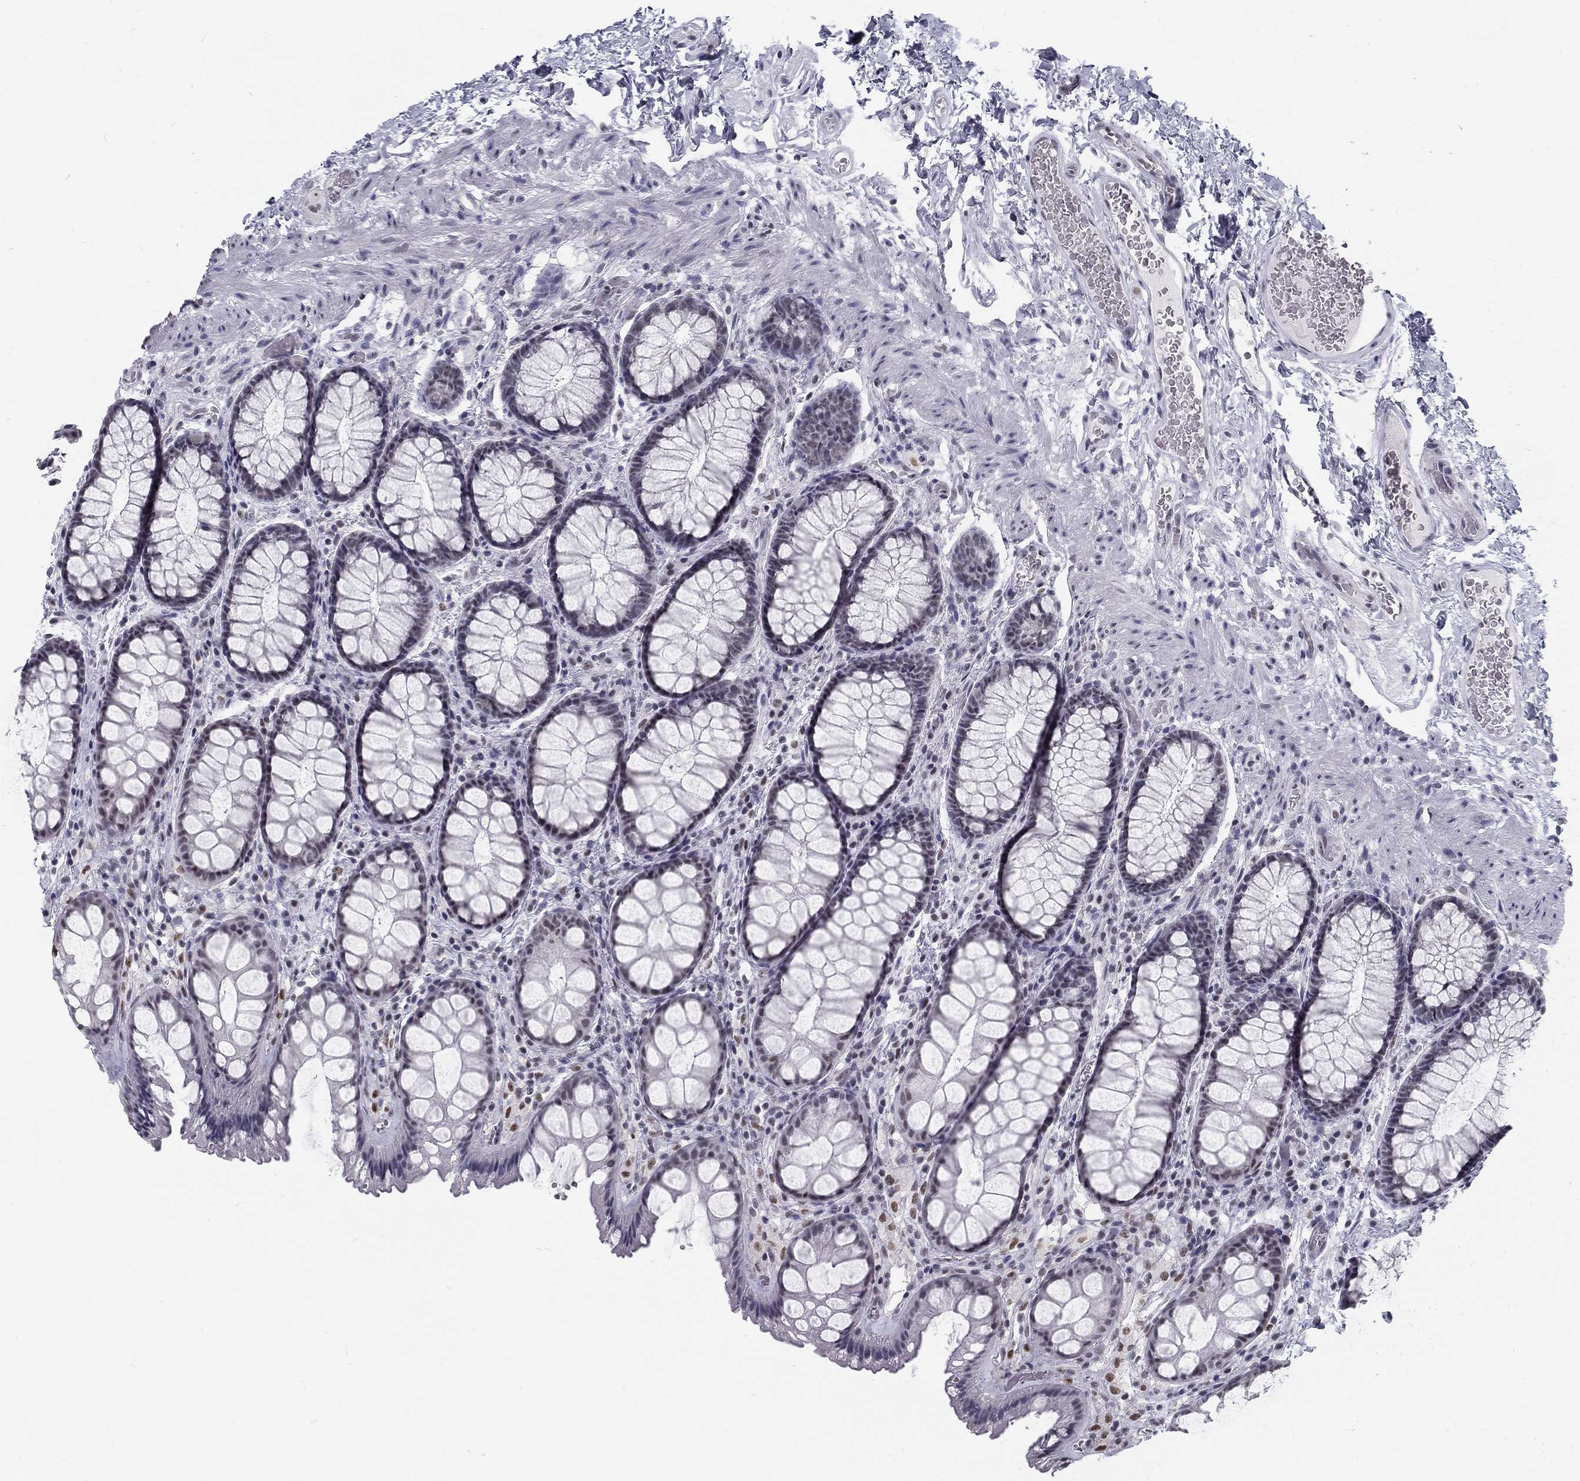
{"staining": {"intensity": "negative", "quantity": "none", "location": "none"}, "tissue": "rectum", "cell_type": "Glandular cells", "image_type": "normal", "snomed": [{"axis": "morphology", "description": "Normal tissue, NOS"}, {"axis": "topography", "description": "Rectum"}], "caption": "Micrograph shows no significant protein staining in glandular cells of normal rectum.", "gene": "SNORC", "patient": {"sex": "female", "age": 62}}